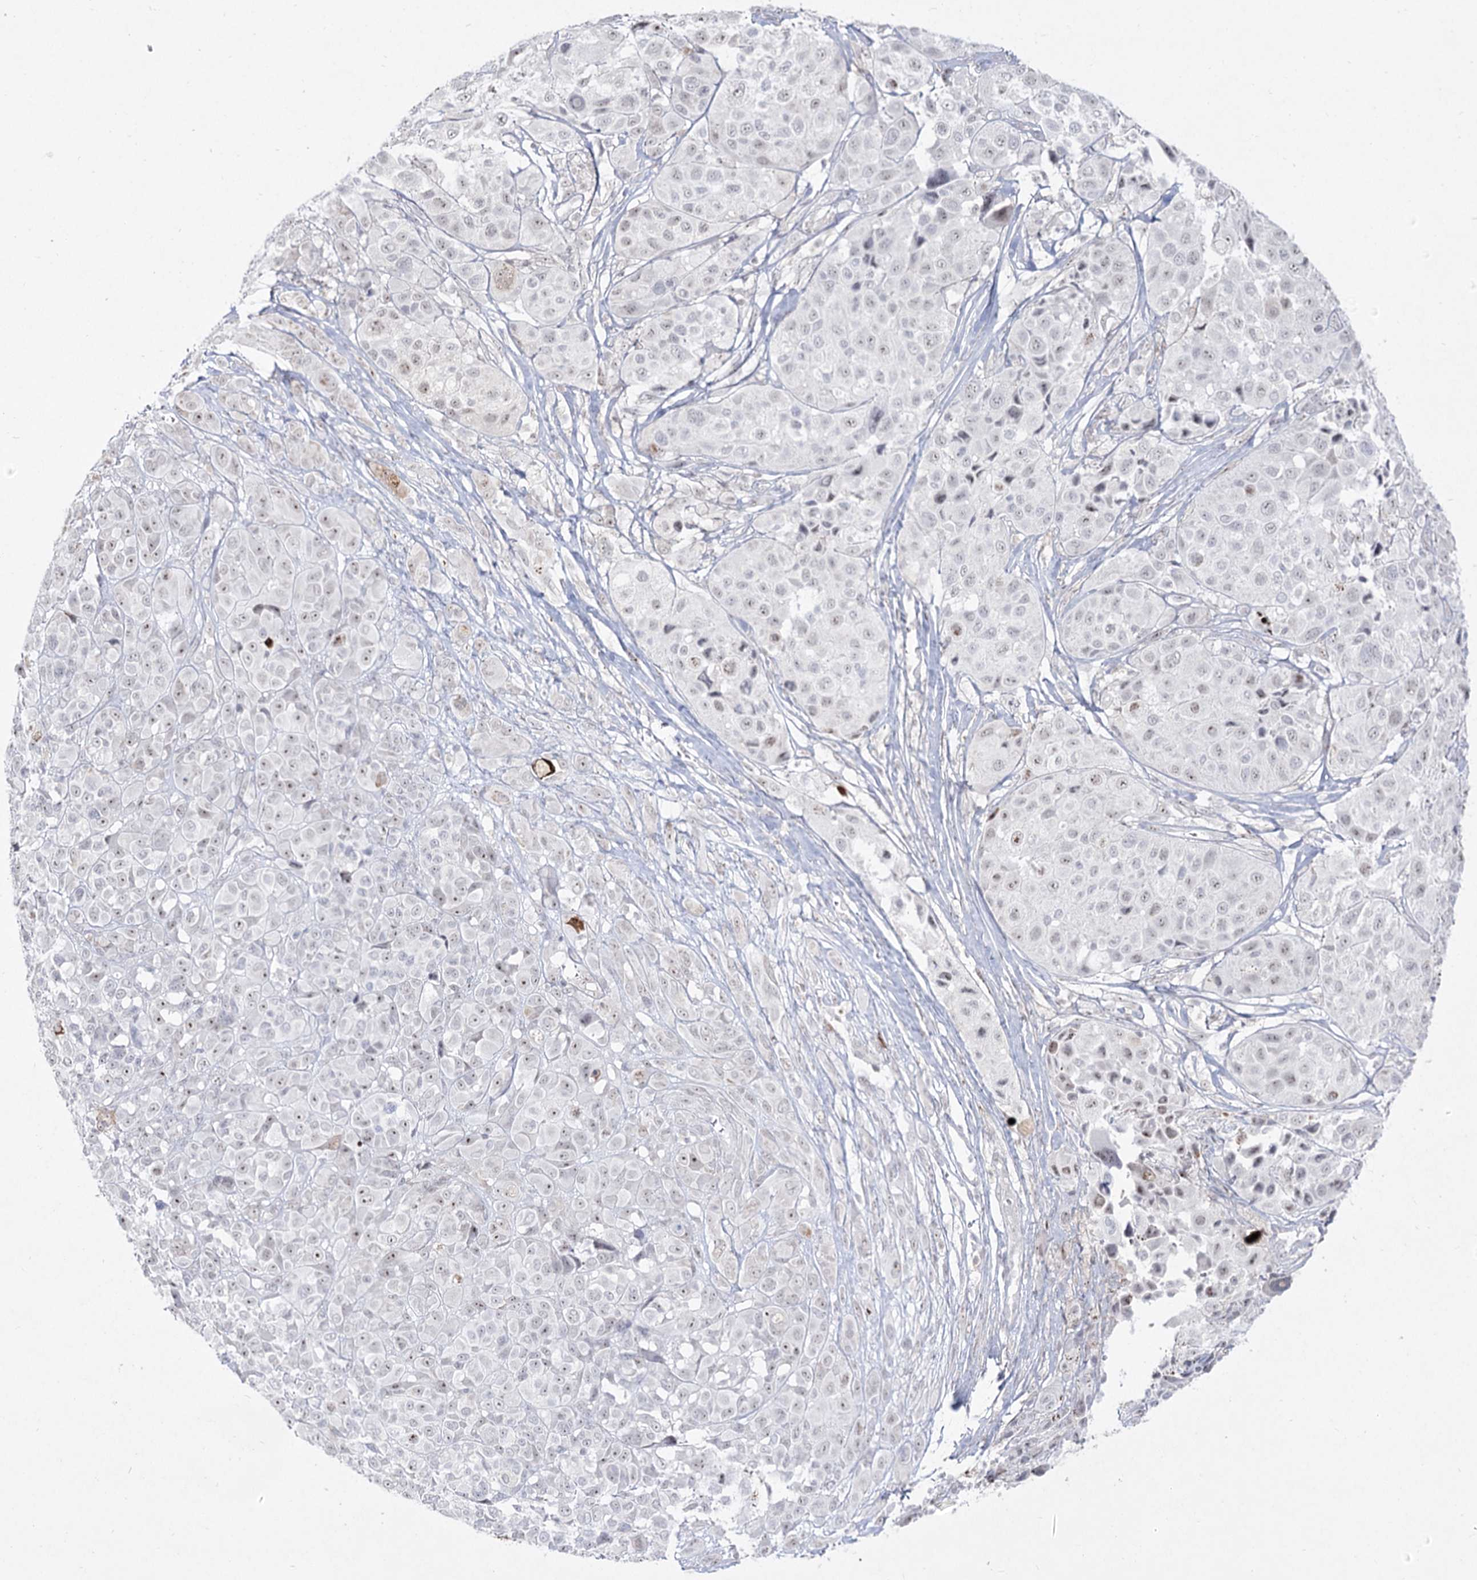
{"staining": {"intensity": "negative", "quantity": "none", "location": "none"}, "tissue": "melanoma", "cell_type": "Tumor cells", "image_type": "cancer", "snomed": [{"axis": "morphology", "description": "Malignant melanoma, NOS"}, {"axis": "topography", "description": "Skin of trunk"}], "caption": "Immunohistochemistry (IHC) micrograph of neoplastic tissue: human melanoma stained with DAB exhibits no significant protein staining in tumor cells.", "gene": "DDX50", "patient": {"sex": "male", "age": 71}}